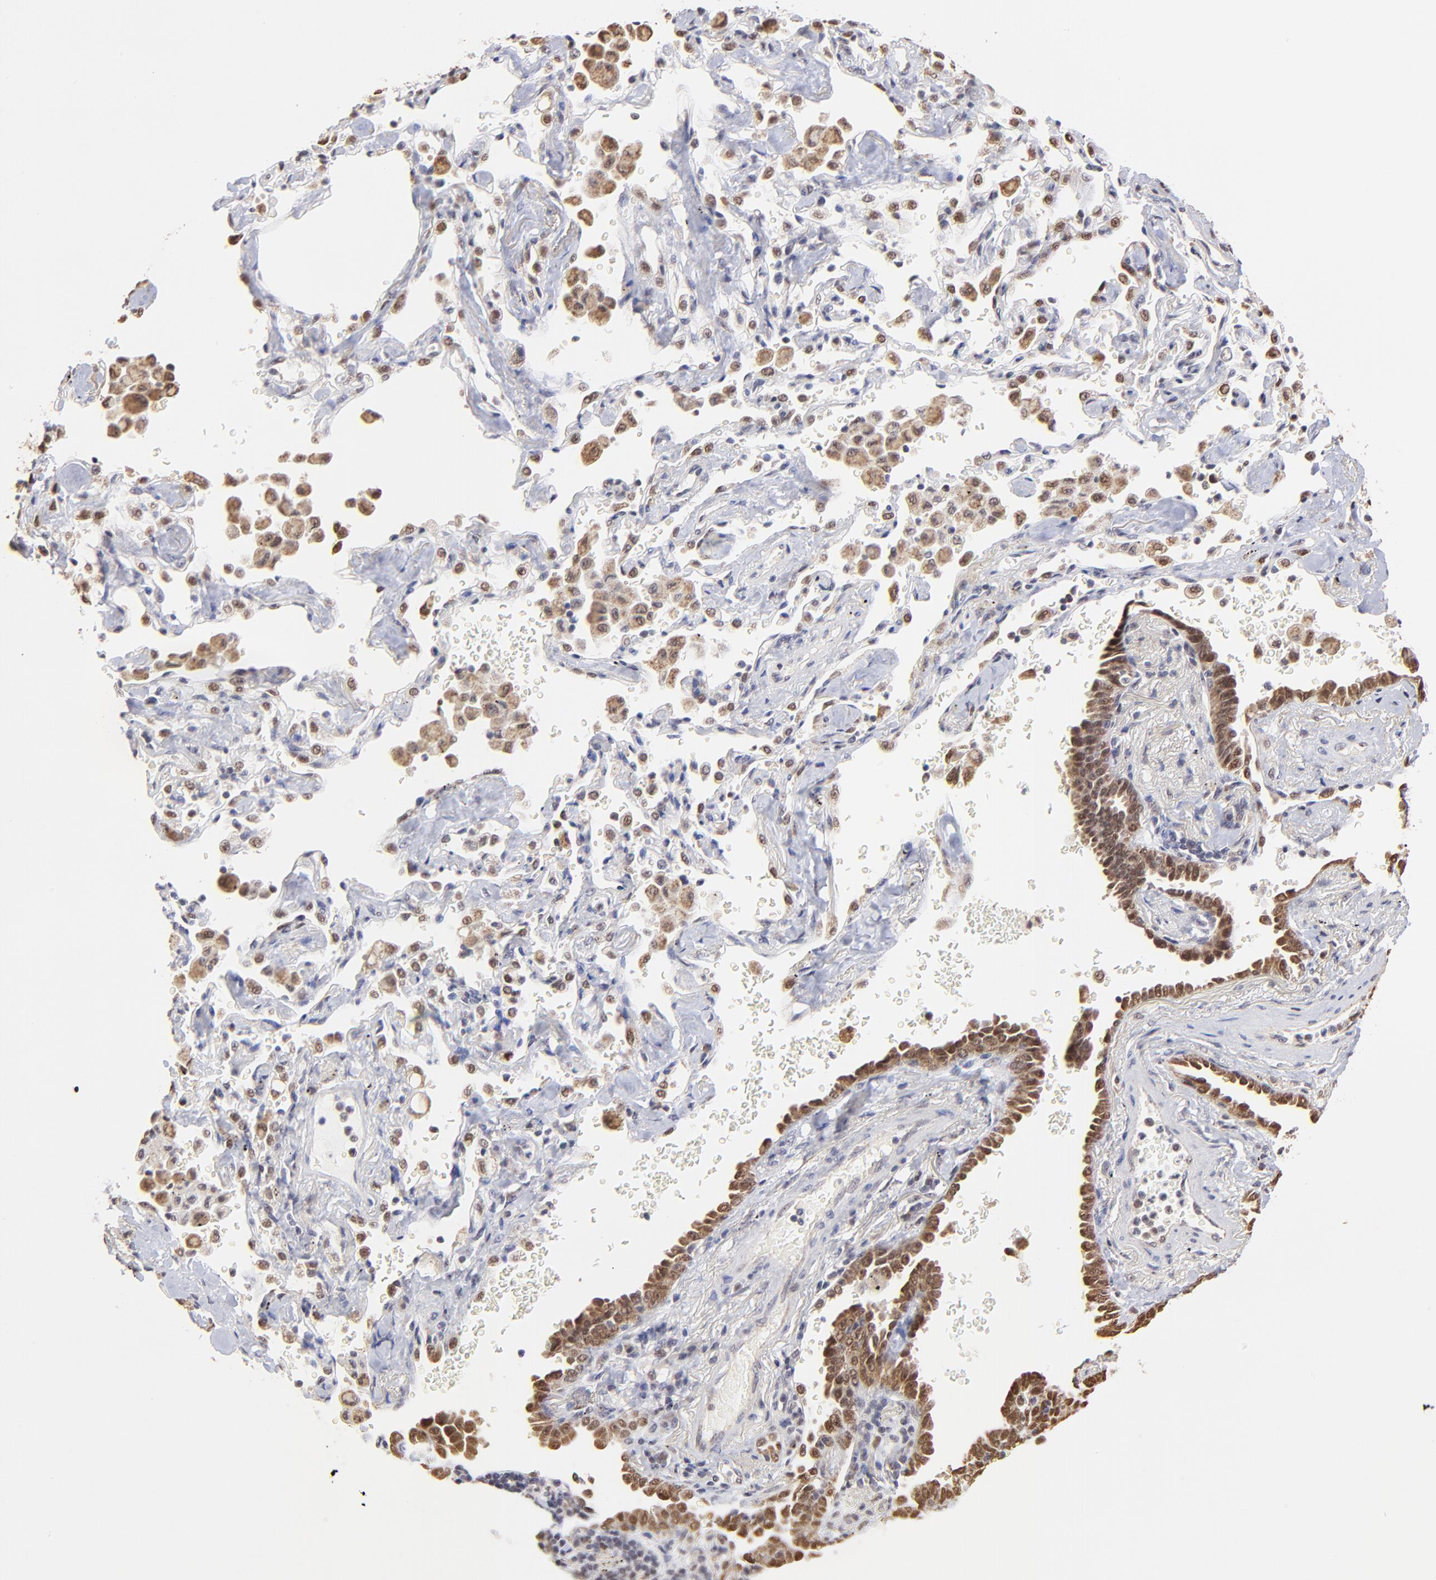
{"staining": {"intensity": "moderate", "quantity": ">75%", "location": "cytoplasmic/membranous,nuclear"}, "tissue": "lung cancer", "cell_type": "Tumor cells", "image_type": "cancer", "snomed": [{"axis": "morphology", "description": "Adenocarcinoma, NOS"}, {"axis": "topography", "description": "Lung"}], "caption": "High-power microscopy captured an immunohistochemistry (IHC) photomicrograph of adenocarcinoma (lung), revealing moderate cytoplasmic/membranous and nuclear expression in approximately >75% of tumor cells.", "gene": "ZNF670", "patient": {"sex": "female", "age": 64}}